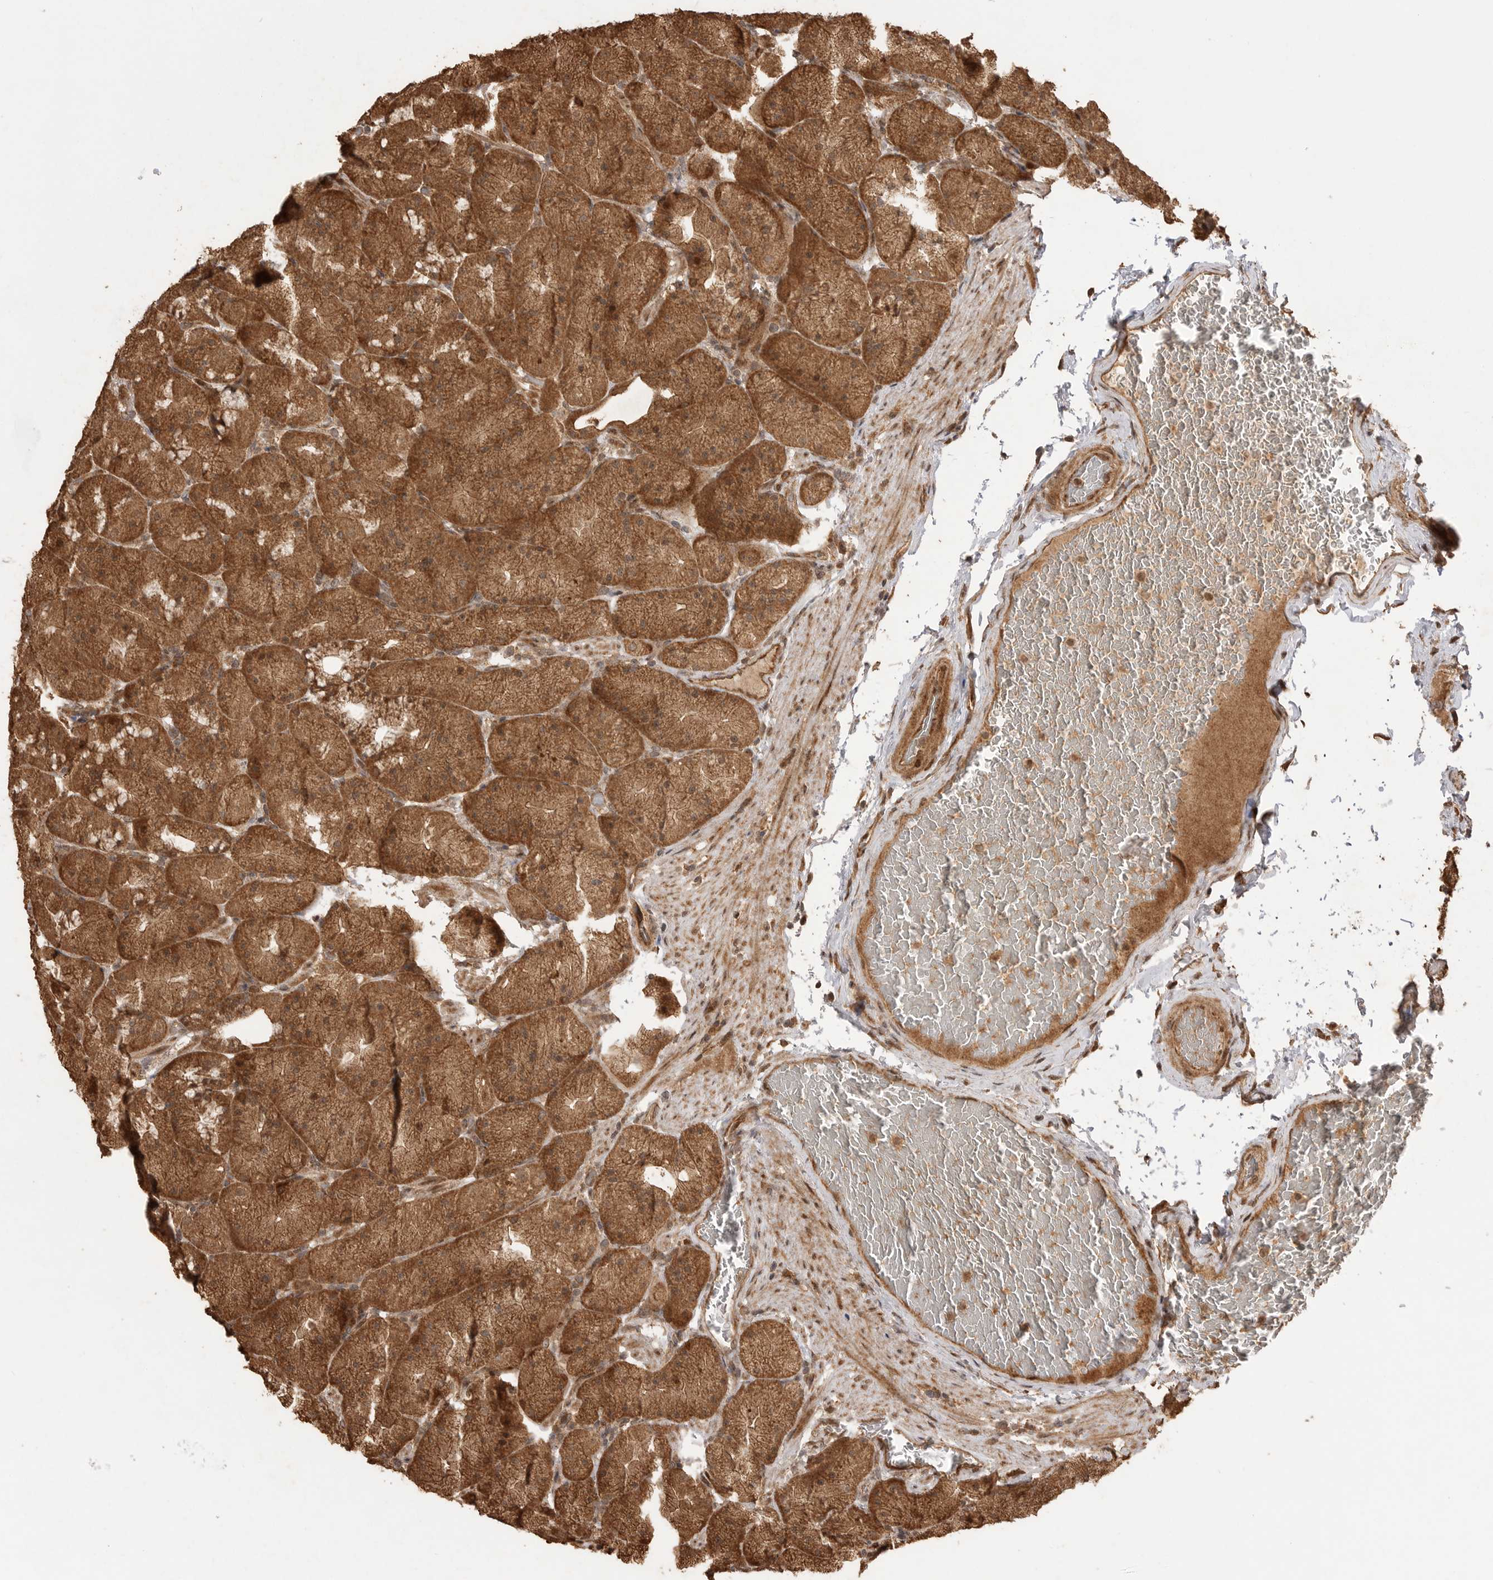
{"staining": {"intensity": "strong", "quantity": ">75%", "location": "cytoplasmic/membranous,nuclear"}, "tissue": "stomach", "cell_type": "Glandular cells", "image_type": "normal", "snomed": [{"axis": "morphology", "description": "Normal tissue, NOS"}, {"axis": "topography", "description": "Stomach, upper"}, {"axis": "topography", "description": "Stomach"}], "caption": "Immunohistochemistry (IHC) (DAB) staining of normal human stomach shows strong cytoplasmic/membranous,nuclear protein staining in about >75% of glandular cells. (brown staining indicates protein expression, while blue staining denotes nuclei).", "gene": "BOC", "patient": {"sex": "male", "age": 48}}